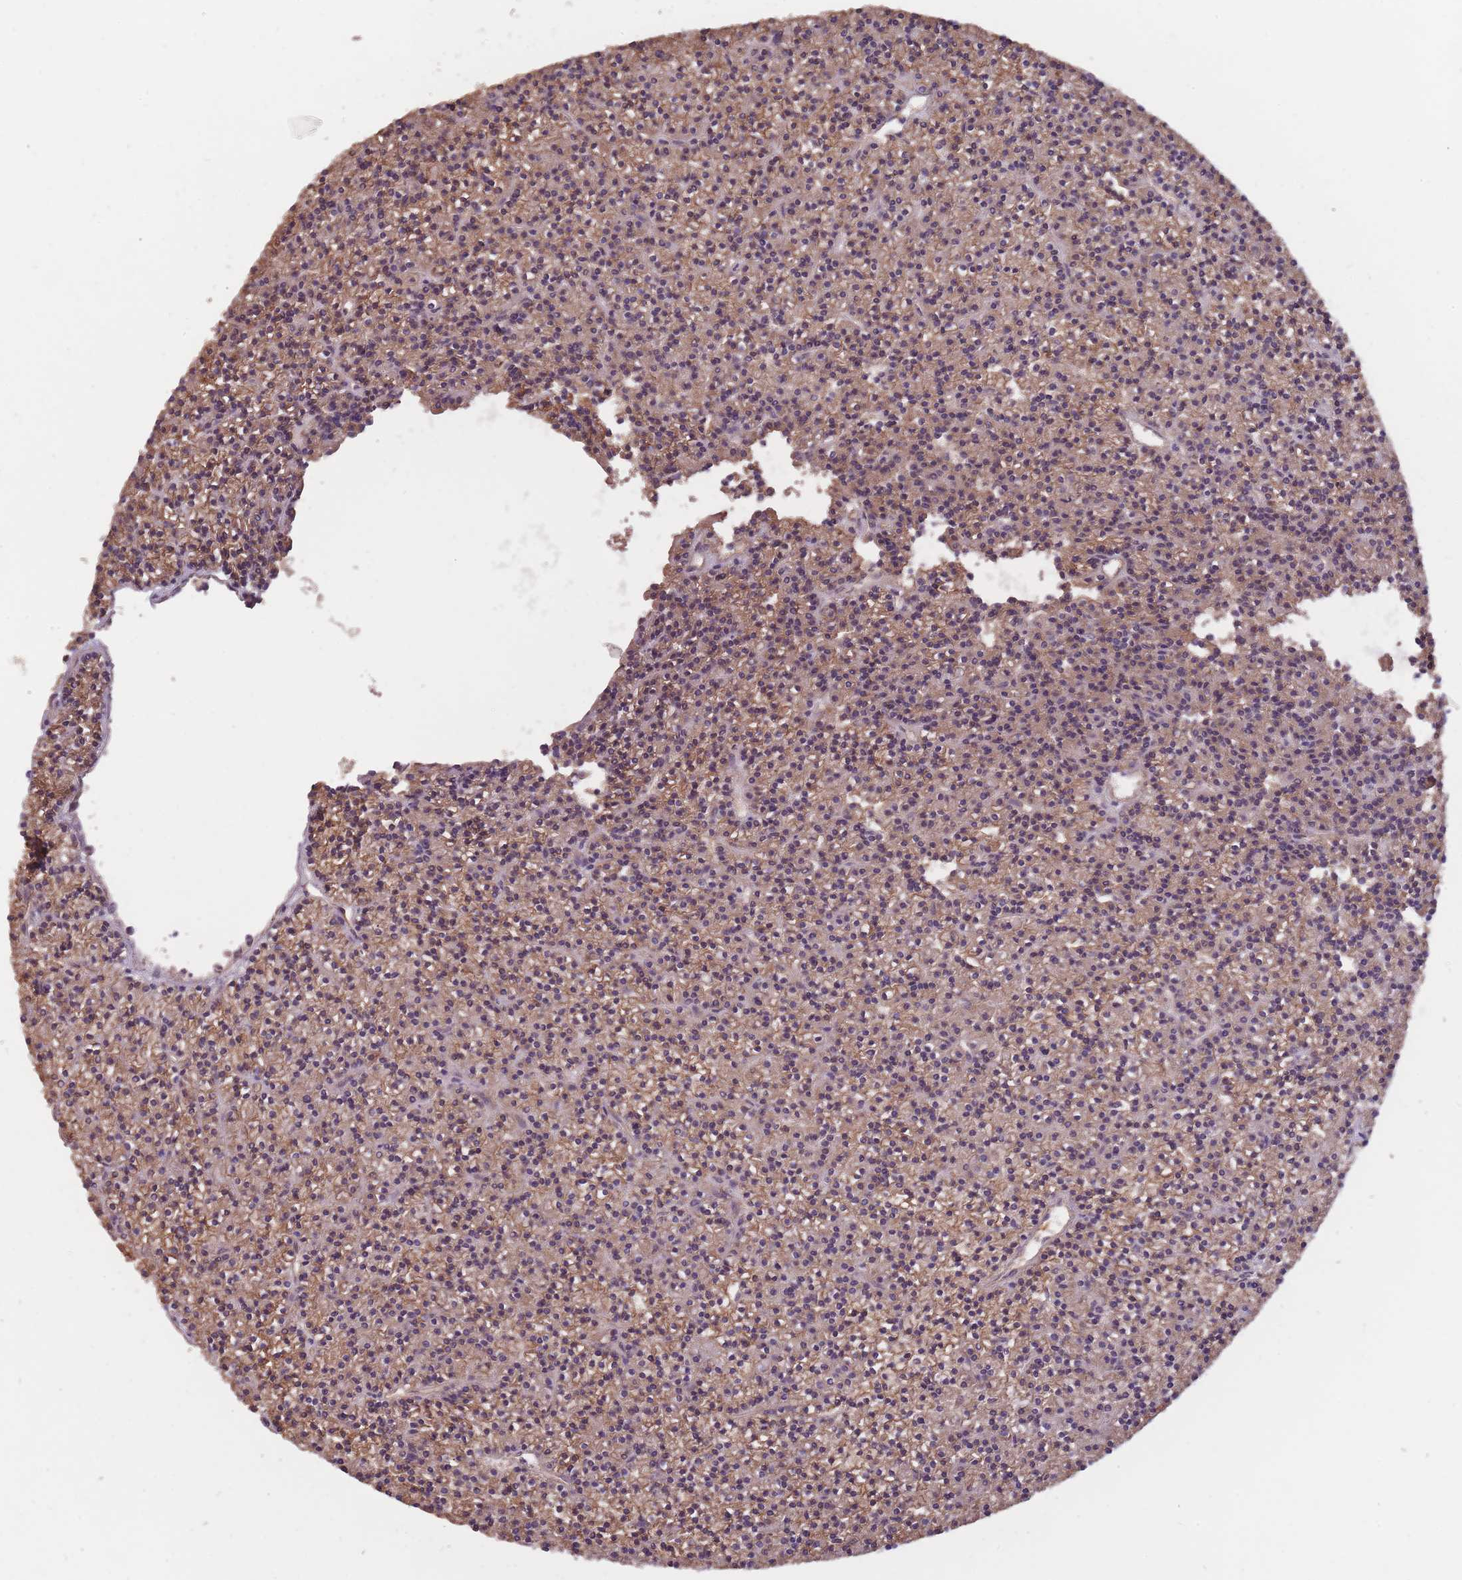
{"staining": {"intensity": "weak", "quantity": ">75%", "location": "cytoplasmic/membranous"}, "tissue": "parathyroid gland", "cell_type": "Glandular cells", "image_type": "normal", "snomed": [{"axis": "morphology", "description": "Normal tissue, NOS"}, {"axis": "topography", "description": "Parathyroid gland"}], "caption": "The histopathology image exhibits staining of unremarkable parathyroid gland, revealing weak cytoplasmic/membranous protein positivity (brown color) within glandular cells. (DAB IHC with brightfield microscopy, high magnification).", "gene": "KIAA1755", "patient": {"sex": "female", "age": 45}}